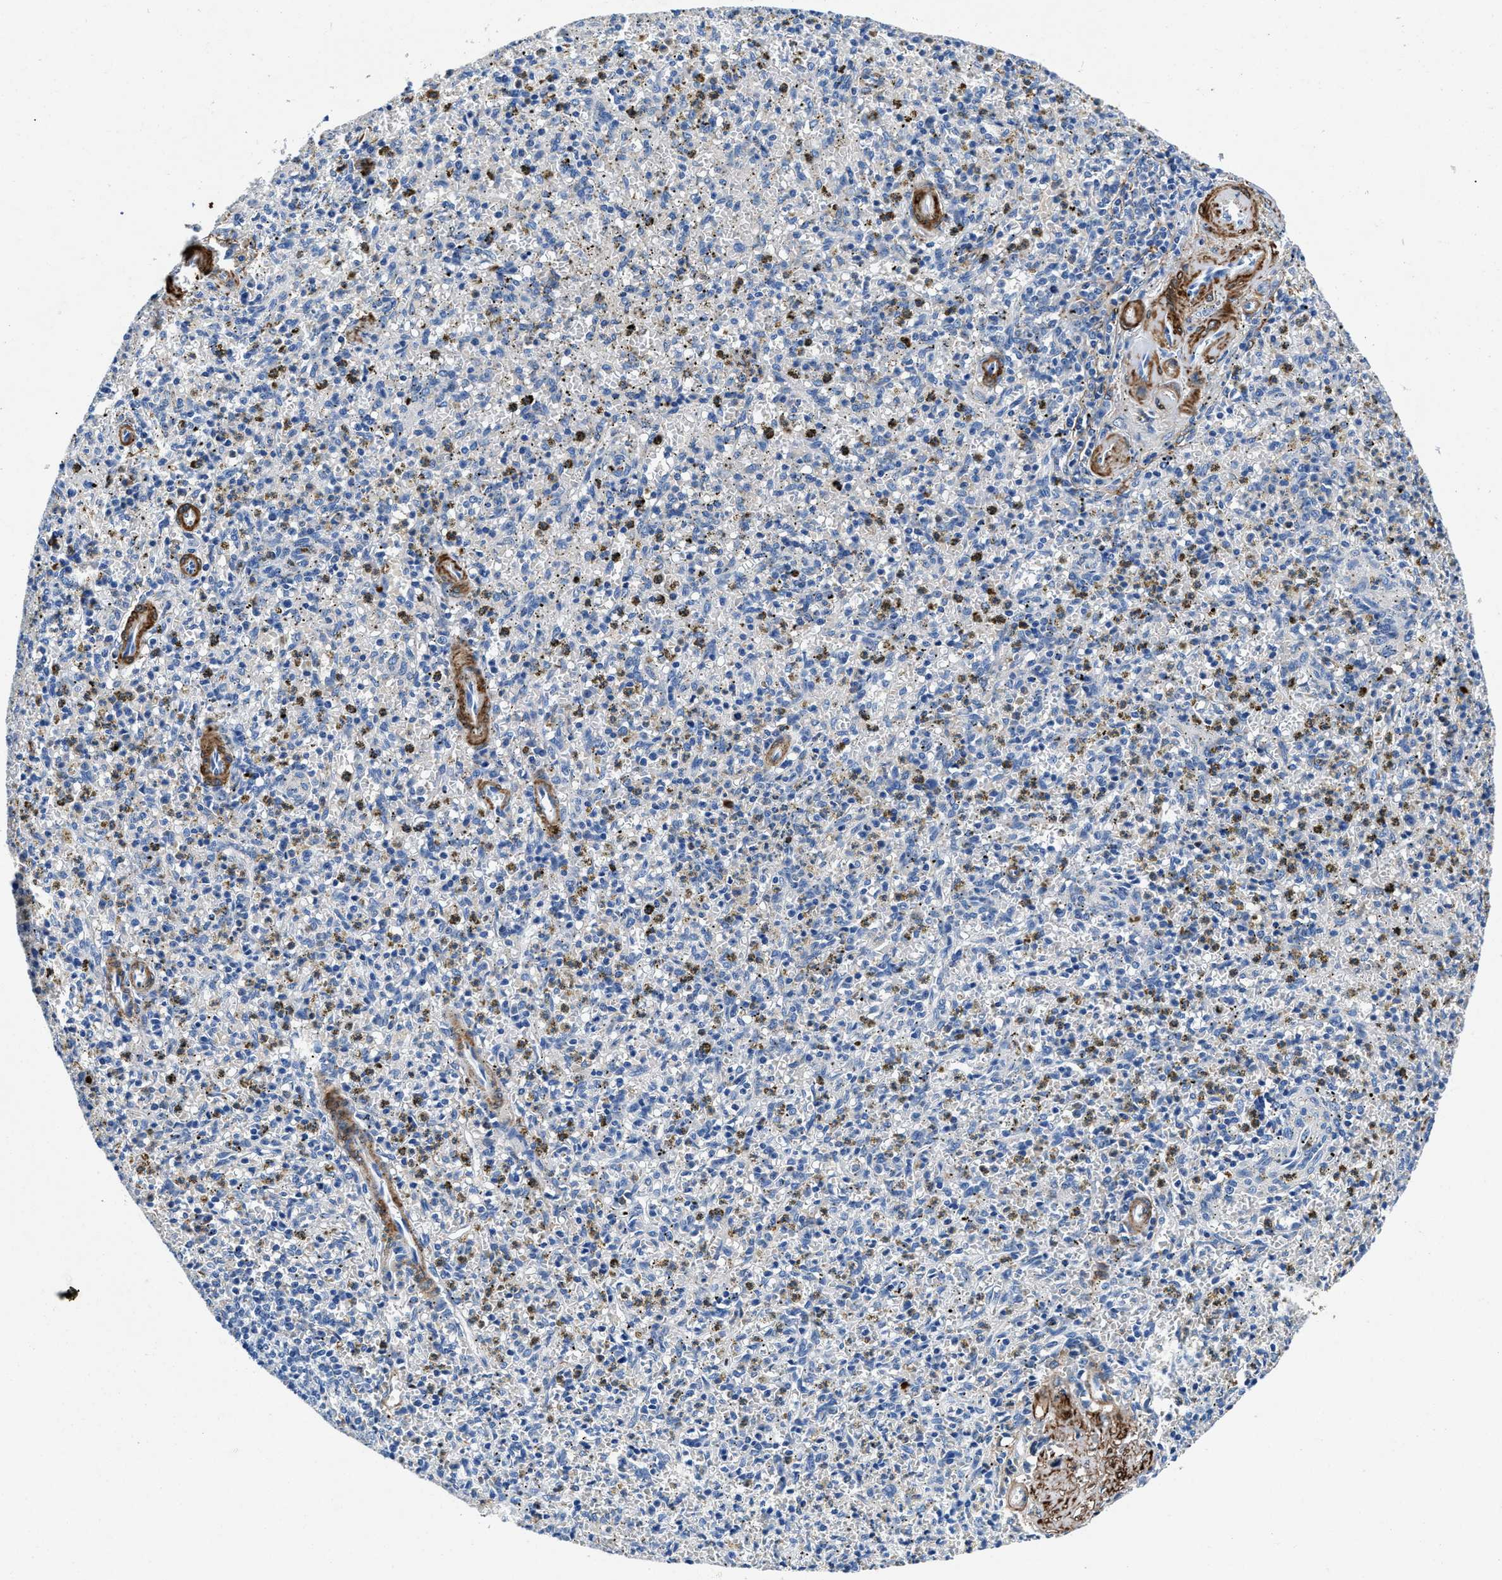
{"staining": {"intensity": "negative", "quantity": "none", "location": "none"}, "tissue": "spleen", "cell_type": "Cells in red pulp", "image_type": "normal", "snomed": [{"axis": "morphology", "description": "Normal tissue, NOS"}, {"axis": "topography", "description": "Spleen"}], "caption": "Micrograph shows no significant protein positivity in cells in red pulp of benign spleen.", "gene": "TEX261", "patient": {"sex": "male", "age": 72}}